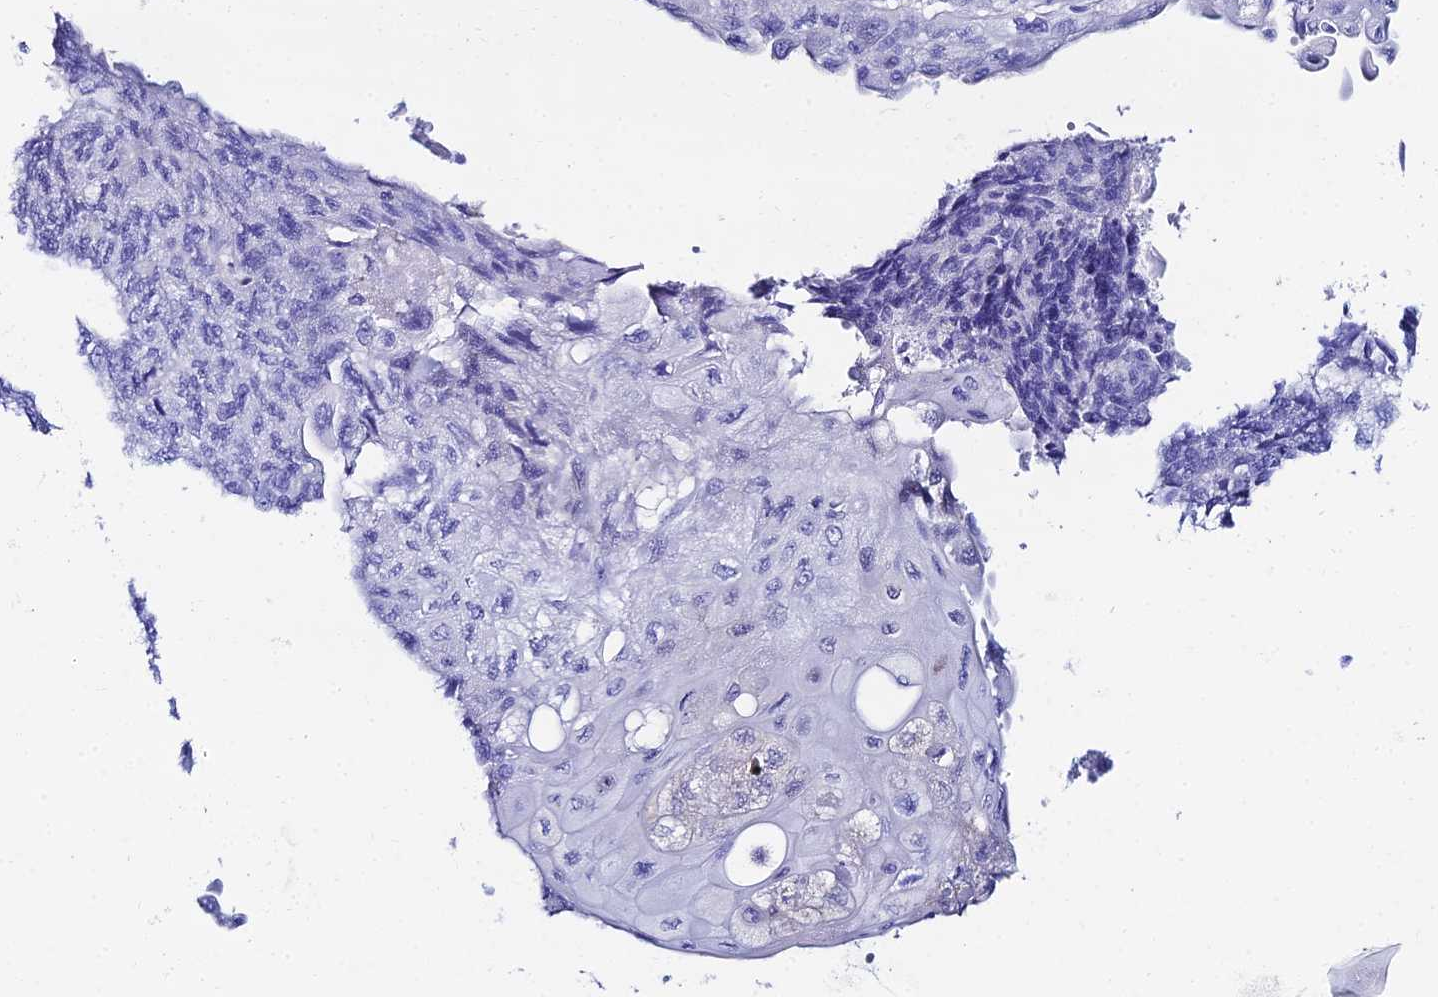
{"staining": {"intensity": "negative", "quantity": "none", "location": "none"}, "tissue": "endometrial cancer", "cell_type": "Tumor cells", "image_type": "cancer", "snomed": [{"axis": "morphology", "description": "Adenocarcinoma, NOS"}, {"axis": "topography", "description": "Endometrium"}], "caption": "Image shows no protein positivity in tumor cells of endometrial cancer tissue. (DAB (3,3'-diaminobenzidine) immunohistochemistry (IHC) visualized using brightfield microscopy, high magnification).", "gene": "HSPA1L", "patient": {"sex": "female", "age": 32}}